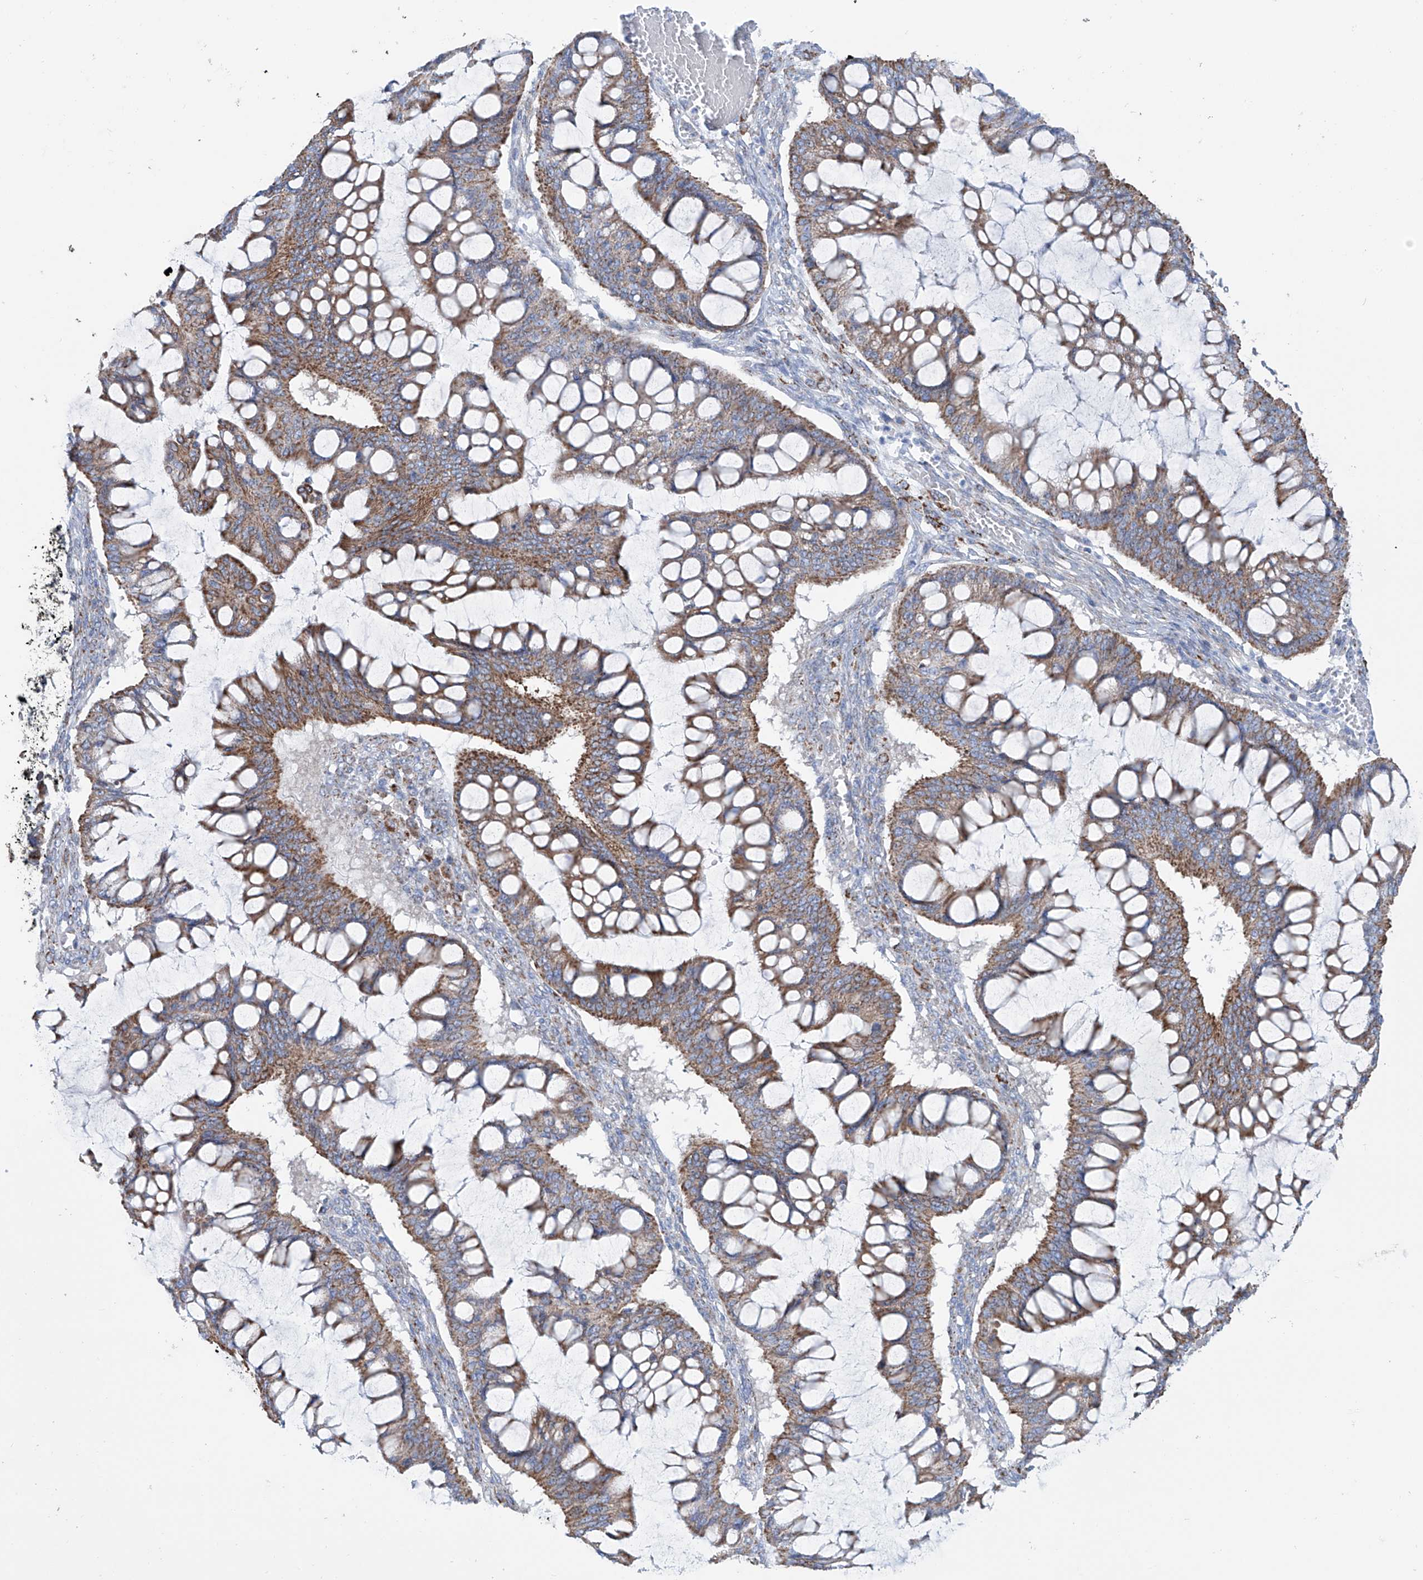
{"staining": {"intensity": "moderate", "quantity": ">75%", "location": "cytoplasmic/membranous"}, "tissue": "ovarian cancer", "cell_type": "Tumor cells", "image_type": "cancer", "snomed": [{"axis": "morphology", "description": "Cystadenocarcinoma, mucinous, NOS"}, {"axis": "topography", "description": "Ovary"}], "caption": "Immunohistochemistry photomicrograph of neoplastic tissue: ovarian cancer (mucinous cystadenocarcinoma) stained using immunohistochemistry displays medium levels of moderate protein expression localized specifically in the cytoplasmic/membranous of tumor cells, appearing as a cytoplasmic/membranous brown color.", "gene": "ALDH6A1", "patient": {"sex": "female", "age": 73}}